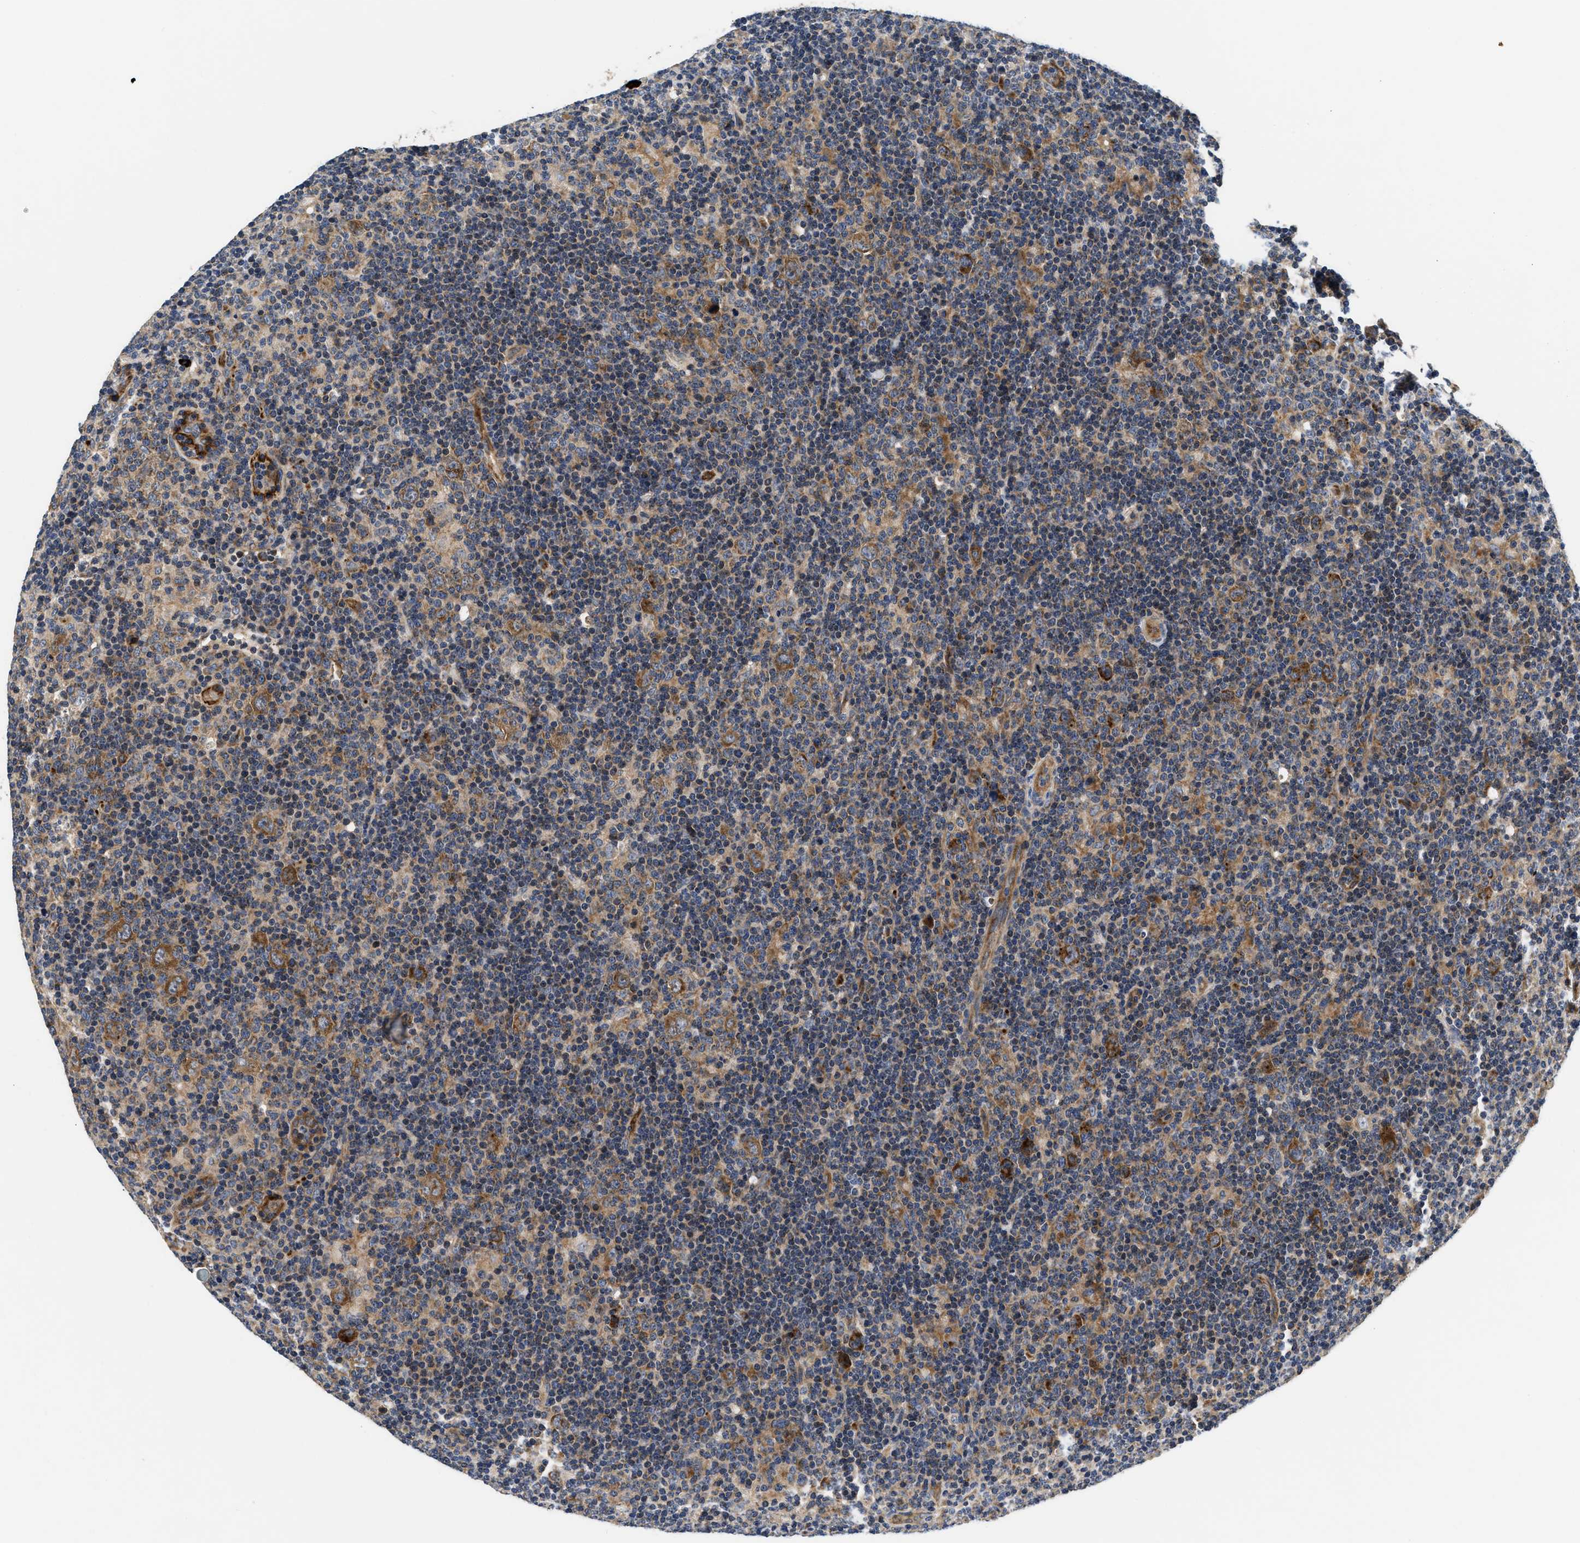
{"staining": {"intensity": "strong", "quantity": ">75%", "location": "cytoplasmic/membranous"}, "tissue": "lymphoma", "cell_type": "Tumor cells", "image_type": "cancer", "snomed": [{"axis": "morphology", "description": "Hodgkin's disease, NOS"}, {"axis": "topography", "description": "Lymph node"}], "caption": "IHC micrograph of human Hodgkin's disease stained for a protein (brown), which exhibits high levels of strong cytoplasmic/membranous expression in approximately >75% of tumor cells.", "gene": "NME6", "patient": {"sex": "female", "age": 57}}